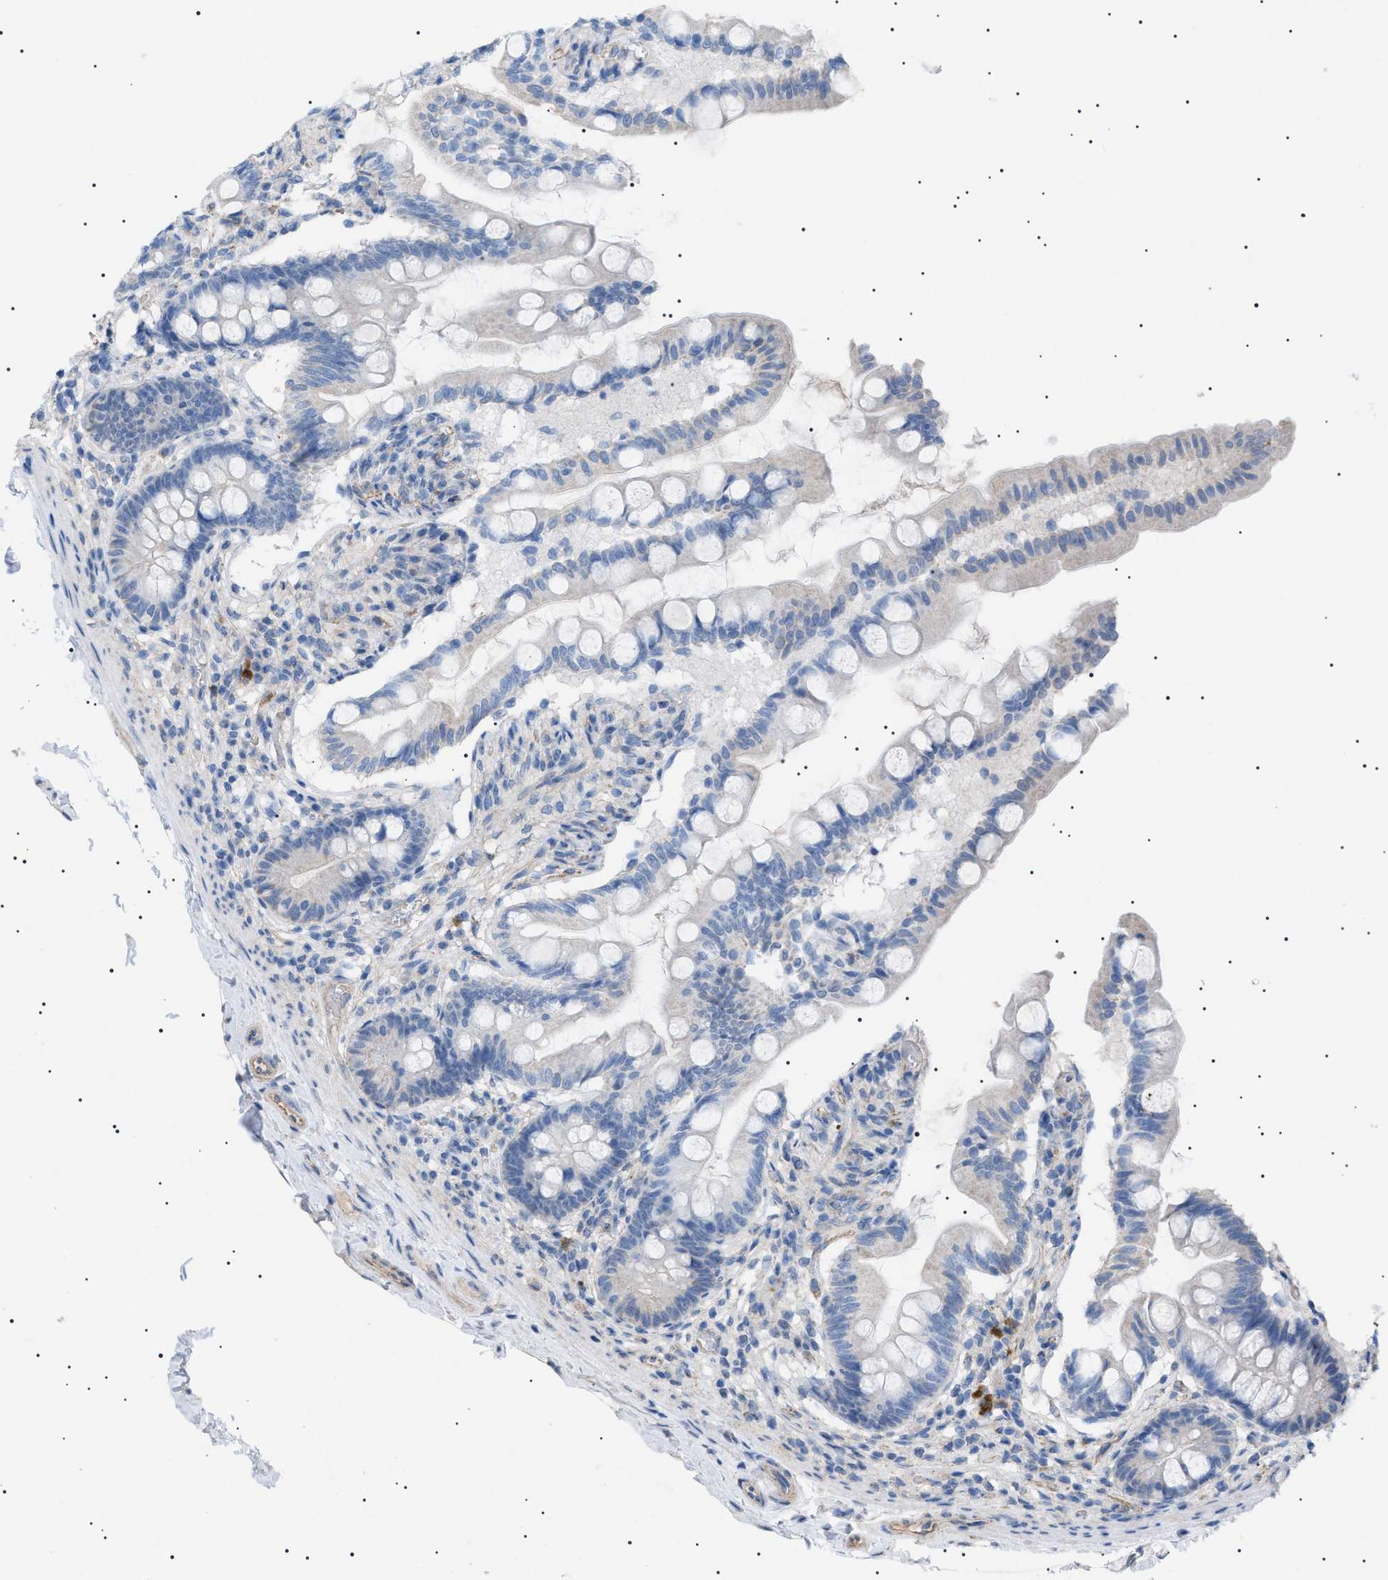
{"staining": {"intensity": "weak", "quantity": "<25%", "location": "cytoplasmic/membranous"}, "tissue": "small intestine", "cell_type": "Glandular cells", "image_type": "normal", "snomed": [{"axis": "morphology", "description": "Normal tissue, NOS"}, {"axis": "topography", "description": "Small intestine"}], "caption": "The micrograph shows no staining of glandular cells in benign small intestine.", "gene": "ADAMTS1", "patient": {"sex": "female", "age": 56}}